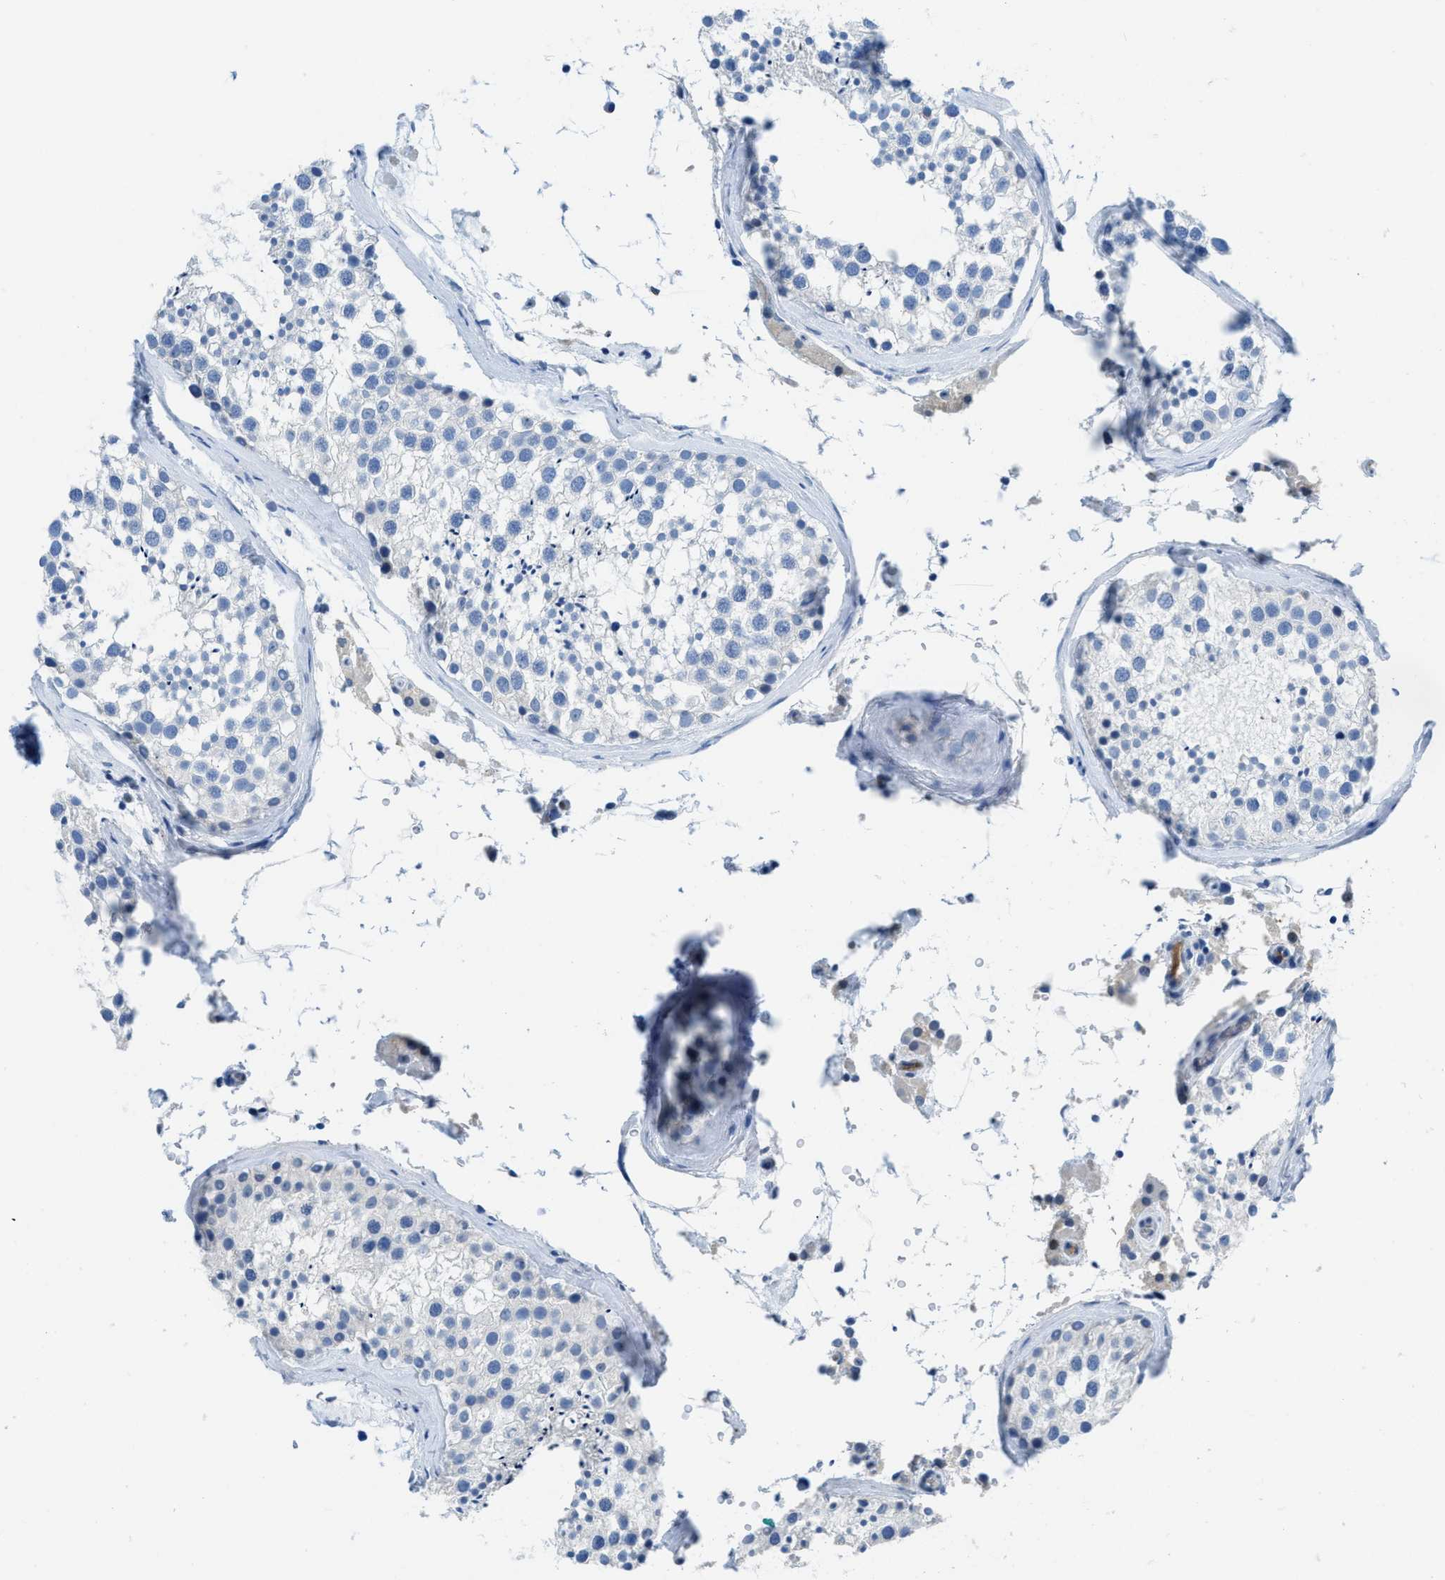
{"staining": {"intensity": "negative", "quantity": "none", "location": "none"}, "tissue": "testis", "cell_type": "Cells in seminiferous ducts", "image_type": "normal", "snomed": [{"axis": "morphology", "description": "Normal tissue, NOS"}, {"axis": "topography", "description": "Testis"}], "caption": "Micrograph shows no protein expression in cells in seminiferous ducts of benign testis. The staining was performed using DAB to visualize the protein expression in brown, while the nuclei were stained in blue with hematoxylin (Magnification: 20x).", "gene": "MBL2", "patient": {"sex": "male", "age": 46}}